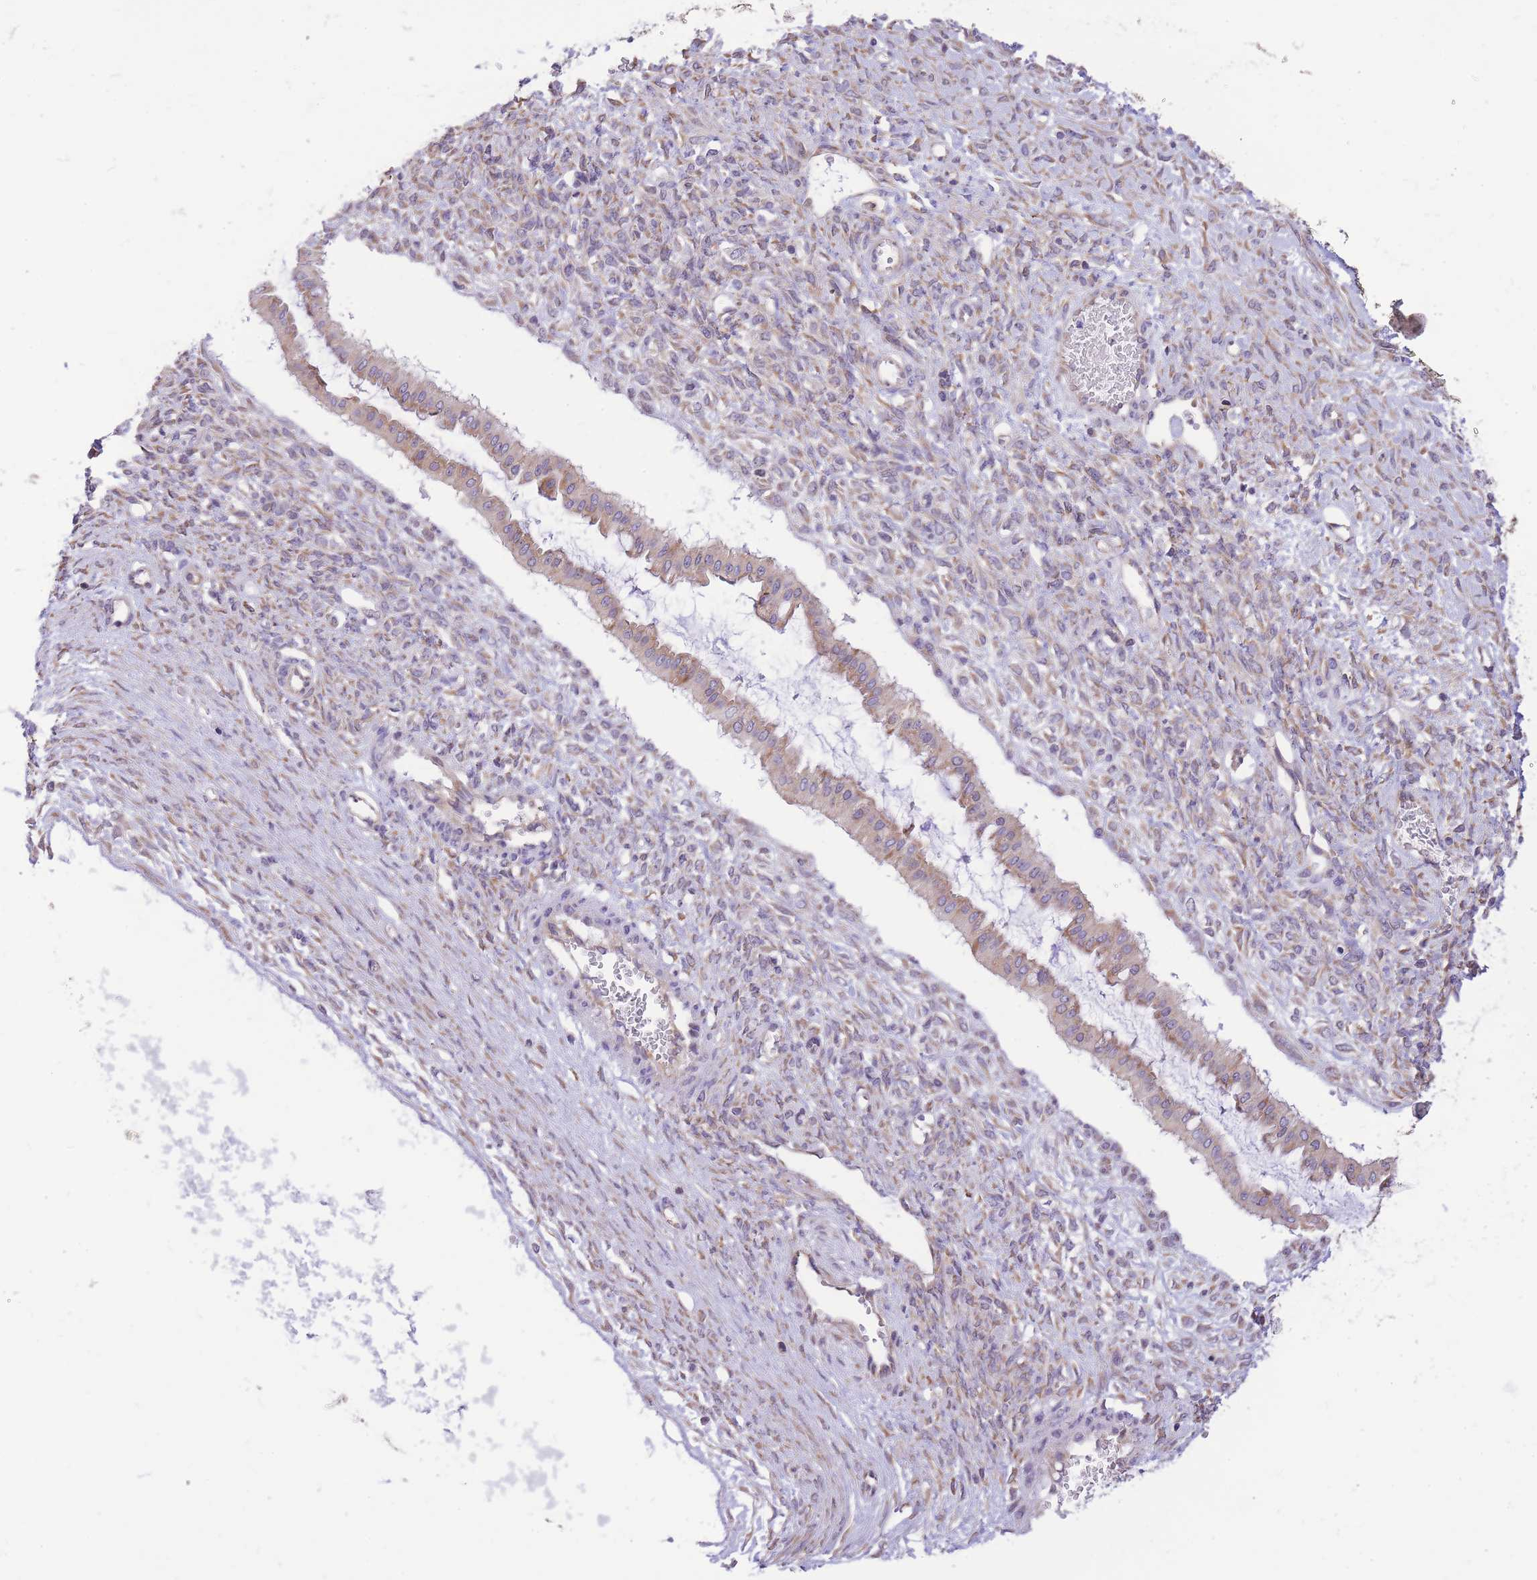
{"staining": {"intensity": "moderate", "quantity": ">75%", "location": "cytoplasmic/membranous"}, "tissue": "ovarian cancer", "cell_type": "Tumor cells", "image_type": "cancer", "snomed": [{"axis": "morphology", "description": "Cystadenocarcinoma, mucinous, NOS"}, {"axis": "topography", "description": "Ovary"}], "caption": "Human ovarian mucinous cystadenocarcinoma stained with a protein marker displays moderate staining in tumor cells.", "gene": "TOPAZ1", "patient": {"sex": "female", "age": 73}}